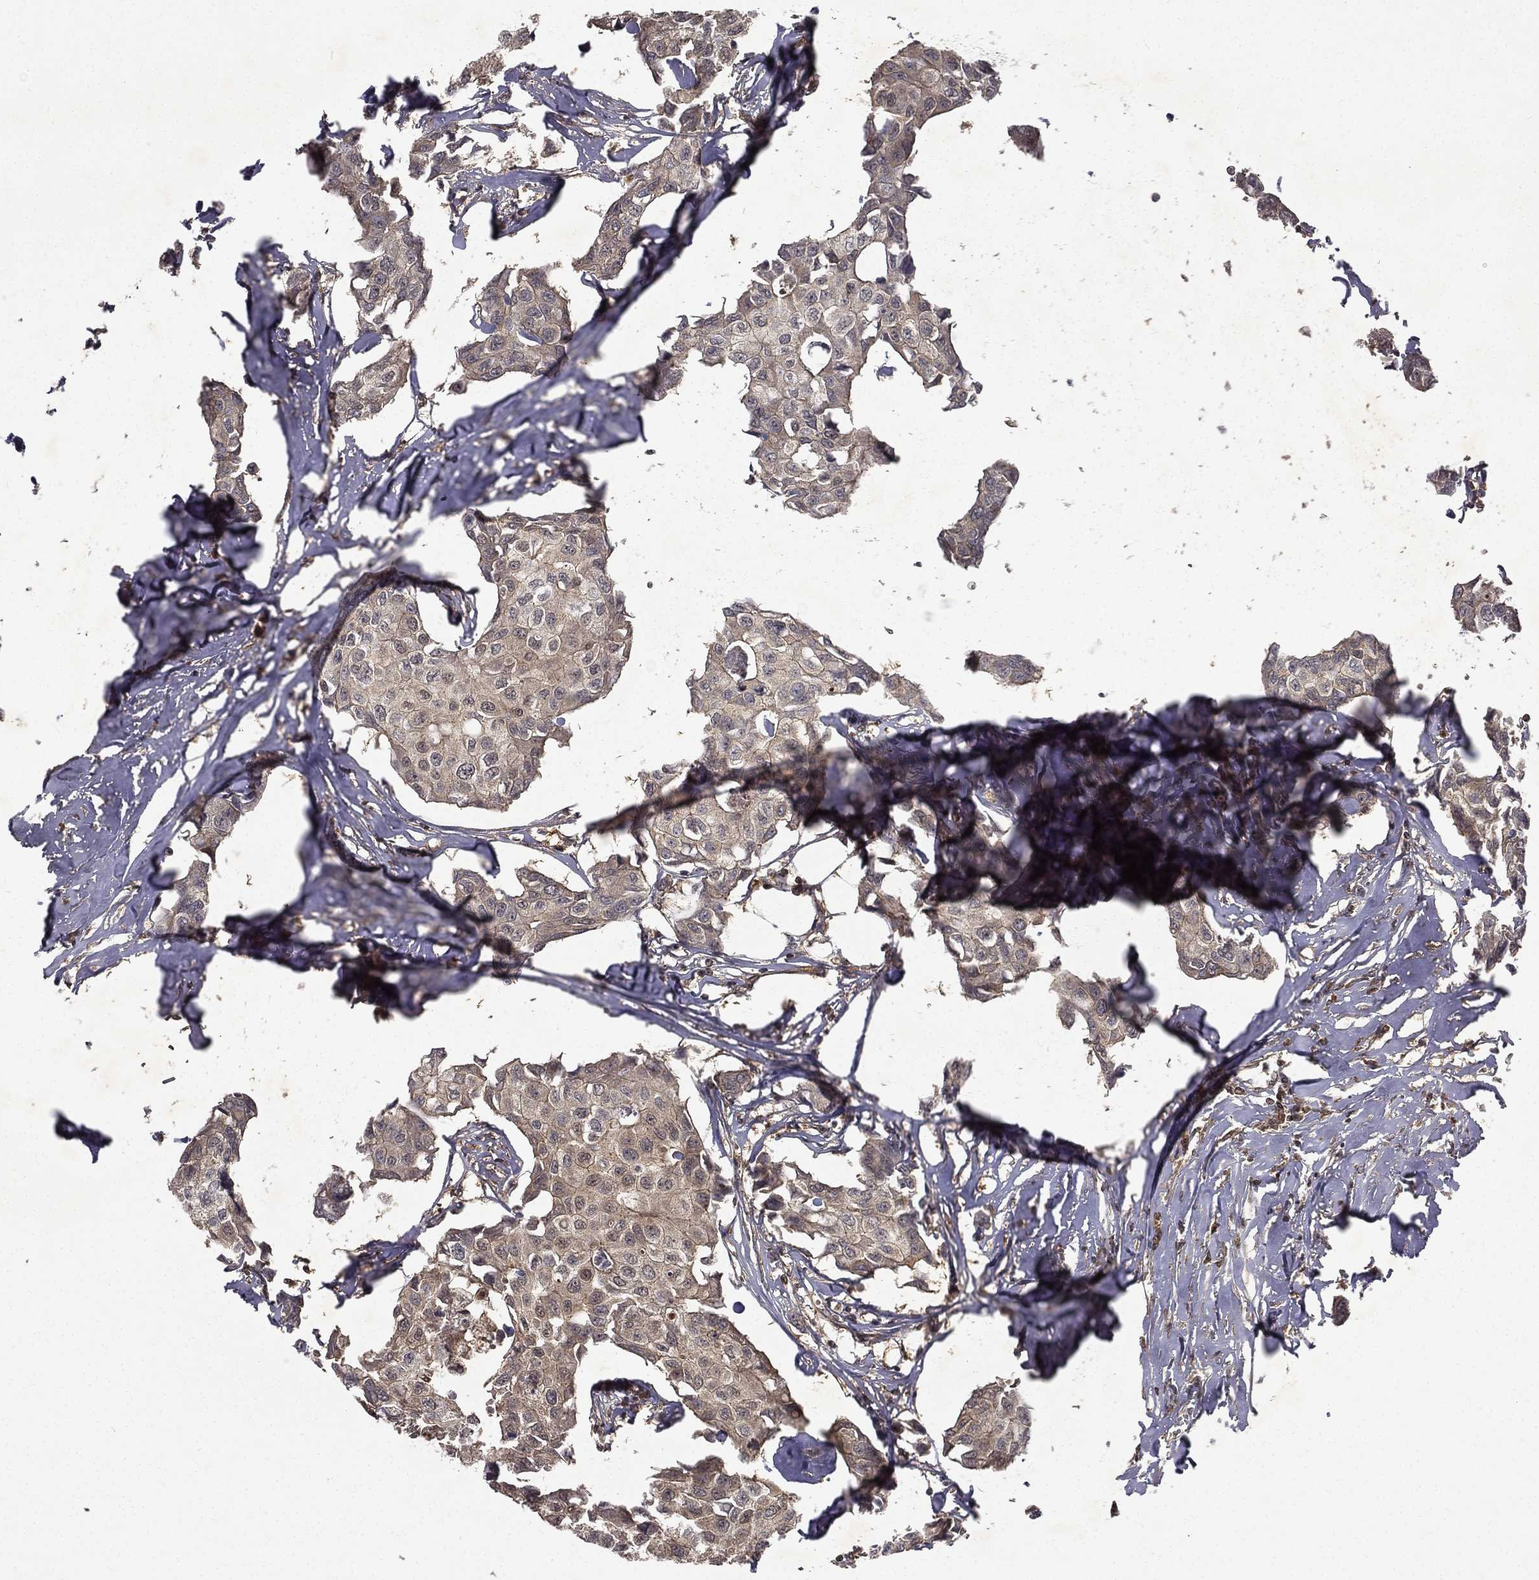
{"staining": {"intensity": "weak", "quantity": "<25%", "location": "cytoplasmic/membranous"}, "tissue": "breast cancer", "cell_type": "Tumor cells", "image_type": "cancer", "snomed": [{"axis": "morphology", "description": "Duct carcinoma"}, {"axis": "topography", "description": "Breast"}], "caption": "Immunohistochemistry micrograph of neoplastic tissue: human breast intraductal carcinoma stained with DAB reveals no significant protein expression in tumor cells. (Stains: DAB immunohistochemistry (IHC) with hematoxylin counter stain, Microscopy: brightfield microscopy at high magnification).", "gene": "FGD1", "patient": {"sex": "female", "age": 80}}